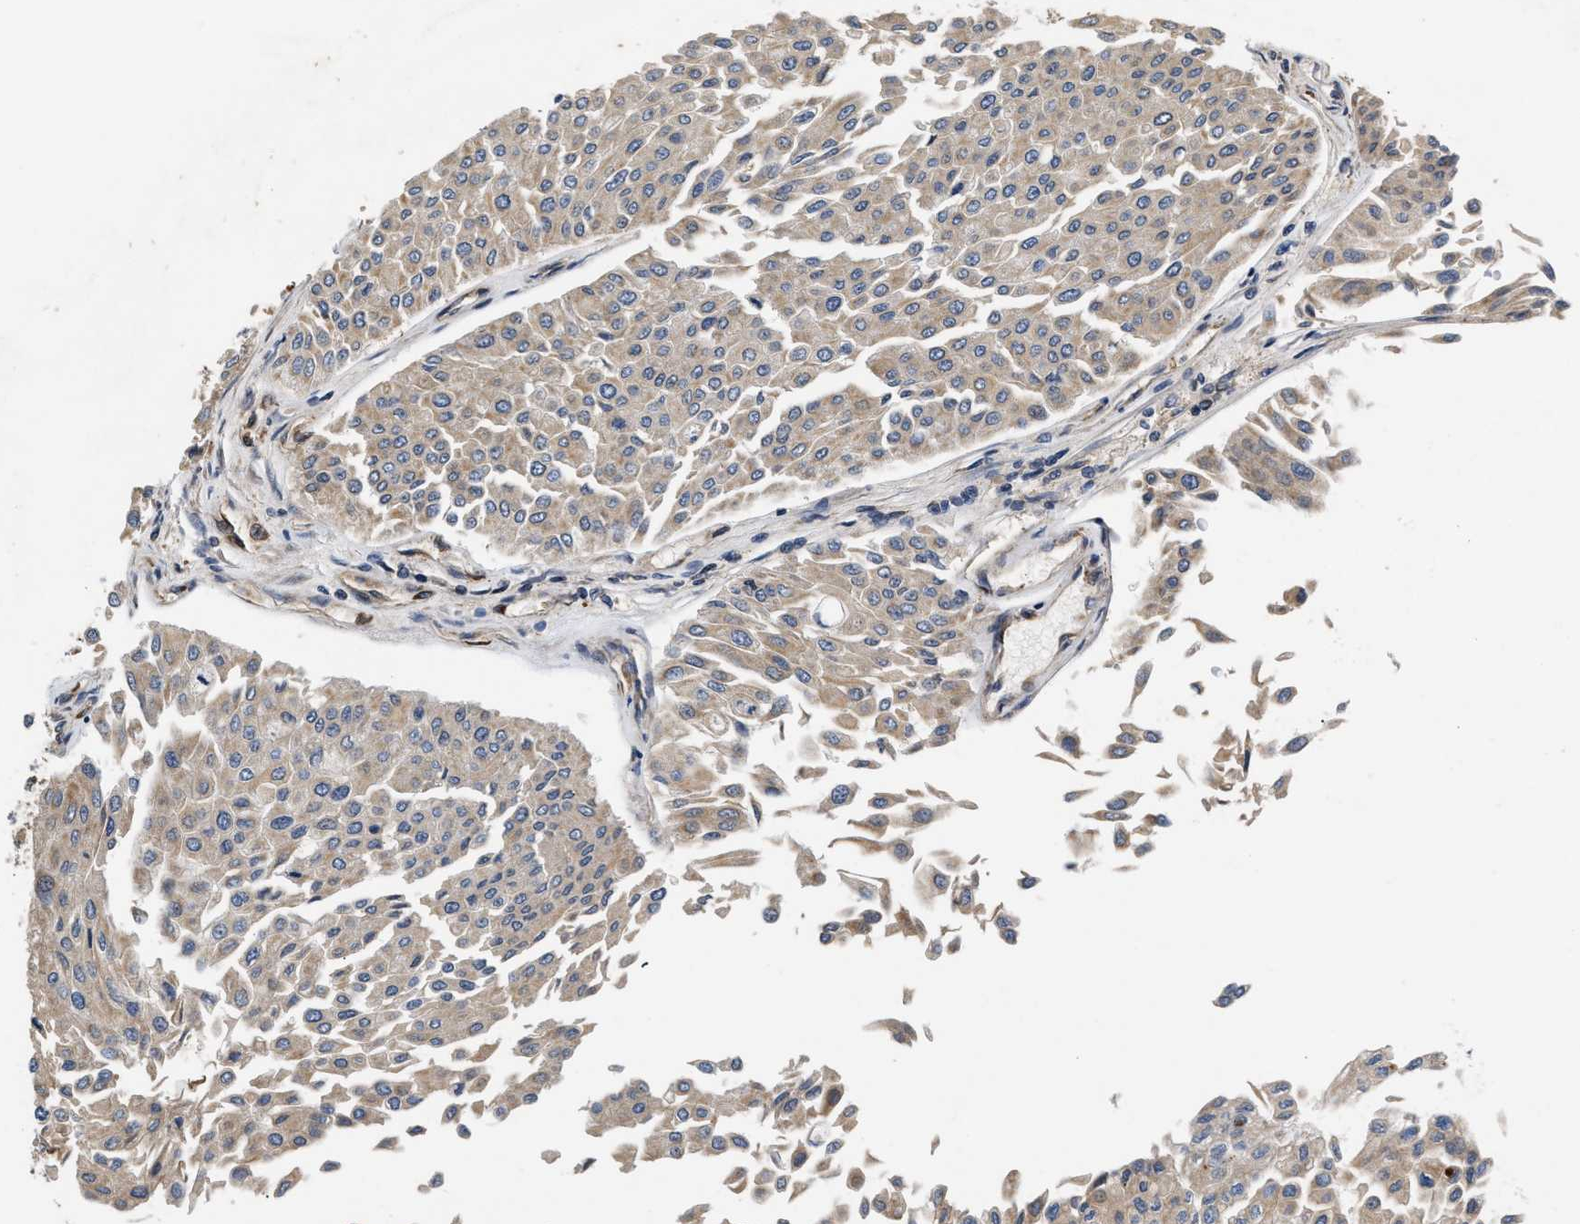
{"staining": {"intensity": "weak", "quantity": ">75%", "location": "cytoplasmic/membranous"}, "tissue": "urothelial cancer", "cell_type": "Tumor cells", "image_type": "cancer", "snomed": [{"axis": "morphology", "description": "Urothelial carcinoma, Low grade"}, {"axis": "topography", "description": "Urinary bladder"}], "caption": "This is an image of immunohistochemistry staining of low-grade urothelial carcinoma, which shows weak positivity in the cytoplasmic/membranous of tumor cells.", "gene": "HMGCR", "patient": {"sex": "male", "age": 67}}